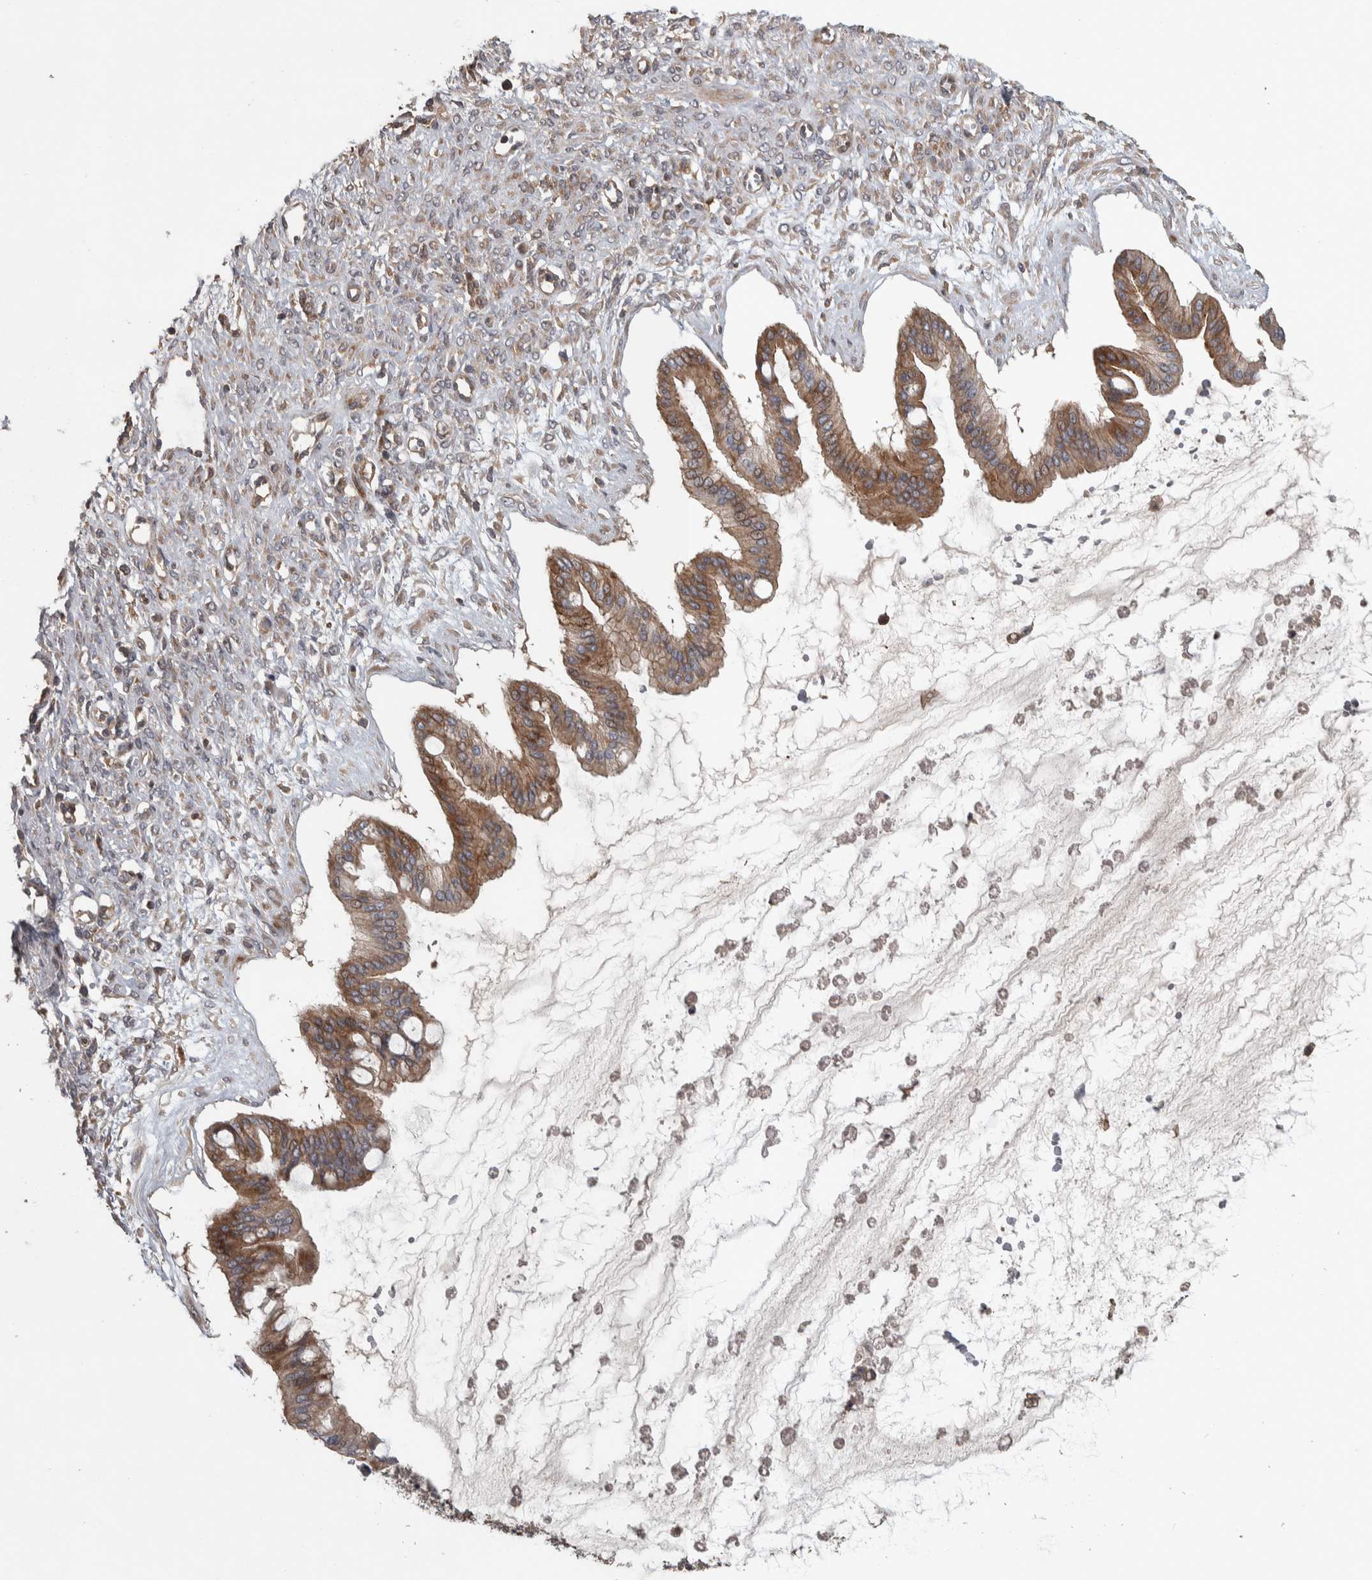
{"staining": {"intensity": "moderate", "quantity": ">75%", "location": "cytoplasmic/membranous"}, "tissue": "ovarian cancer", "cell_type": "Tumor cells", "image_type": "cancer", "snomed": [{"axis": "morphology", "description": "Cystadenocarcinoma, mucinous, NOS"}, {"axis": "topography", "description": "Ovary"}], "caption": "Immunohistochemistry (DAB (3,3'-diaminobenzidine)) staining of ovarian mucinous cystadenocarcinoma reveals moderate cytoplasmic/membranous protein positivity in about >75% of tumor cells. Using DAB (3,3'-diaminobenzidine) (brown) and hematoxylin (blue) stains, captured at high magnification using brightfield microscopy.", "gene": "ERAL1", "patient": {"sex": "female", "age": 73}}